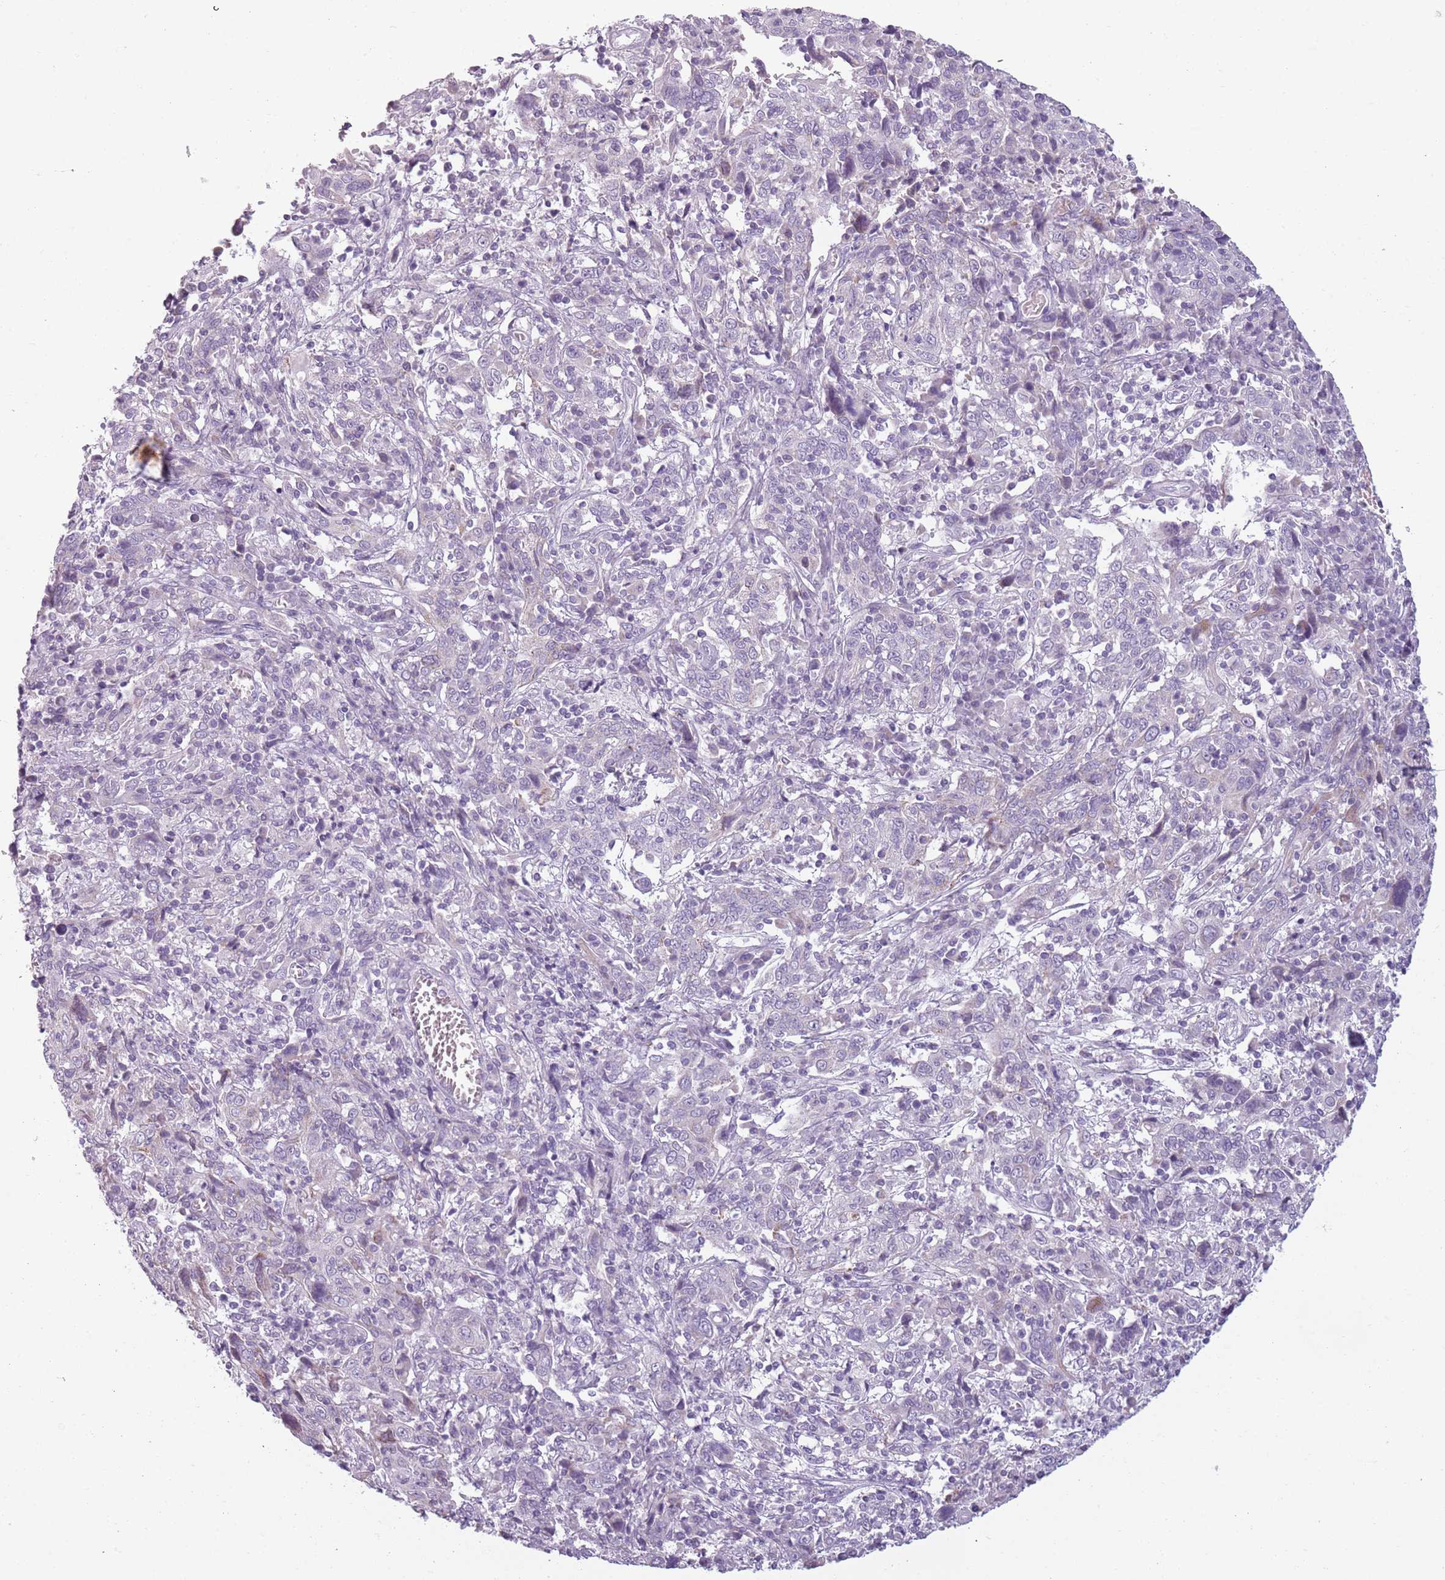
{"staining": {"intensity": "negative", "quantity": "none", "location": "none"}, "tissue": "cervical cancer", "cell_type": "Tumor cells", "image_type": "cancer", "snomed": [{"axis": "morphology", "description": "Squamous cell carcinoma, NOS"}, {"axis": "topography", "description": "Cervix"}], "caption": "Cervical squamous cell carcinoma stained for a protein using immunohistochemistry displays no staining tumor cells.", "gene": "MEGF8", "patient": {"sex": "female", "age": 46}}